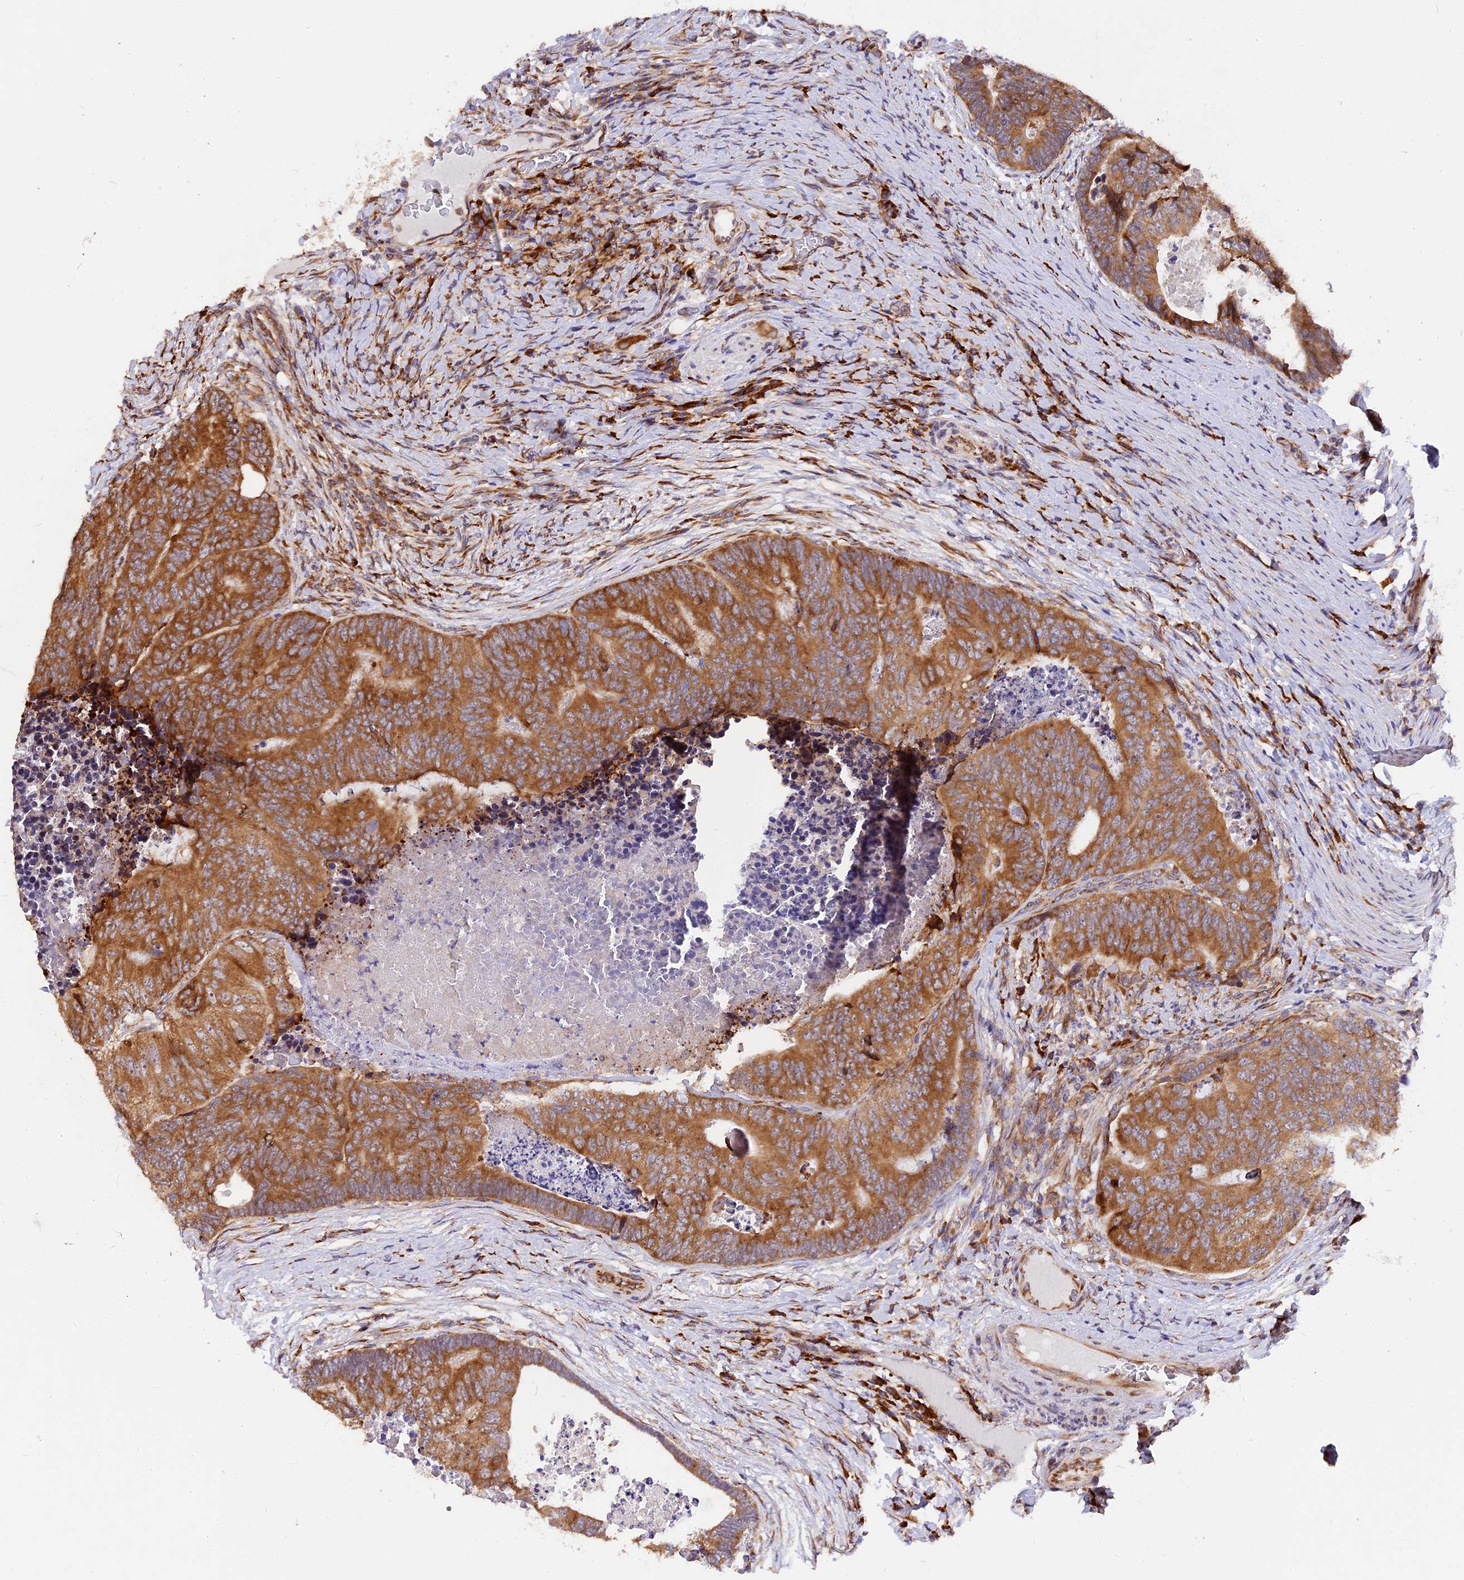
{"staining": {"intensity": "moderate", "quantity": ">75%", "location": "cytoplasmic/membranous"}, "tissue": "colorectal cancer", "cell_type": "Tumor cells", "image_type": "cancer", "snomed": [{"axis": "morphology", "description": "Adenocarcinoma, NOS"}, {"axis": "topography", "description": "Colon"}], "caption": "Protein staining of colorectal adenocarcinoma tissue shows moderate cytoplasmic/membranous expression in about >75% of tumor cells.", "gene": "GNPTAB", "patient": {"sex": "female", "age": 67}}